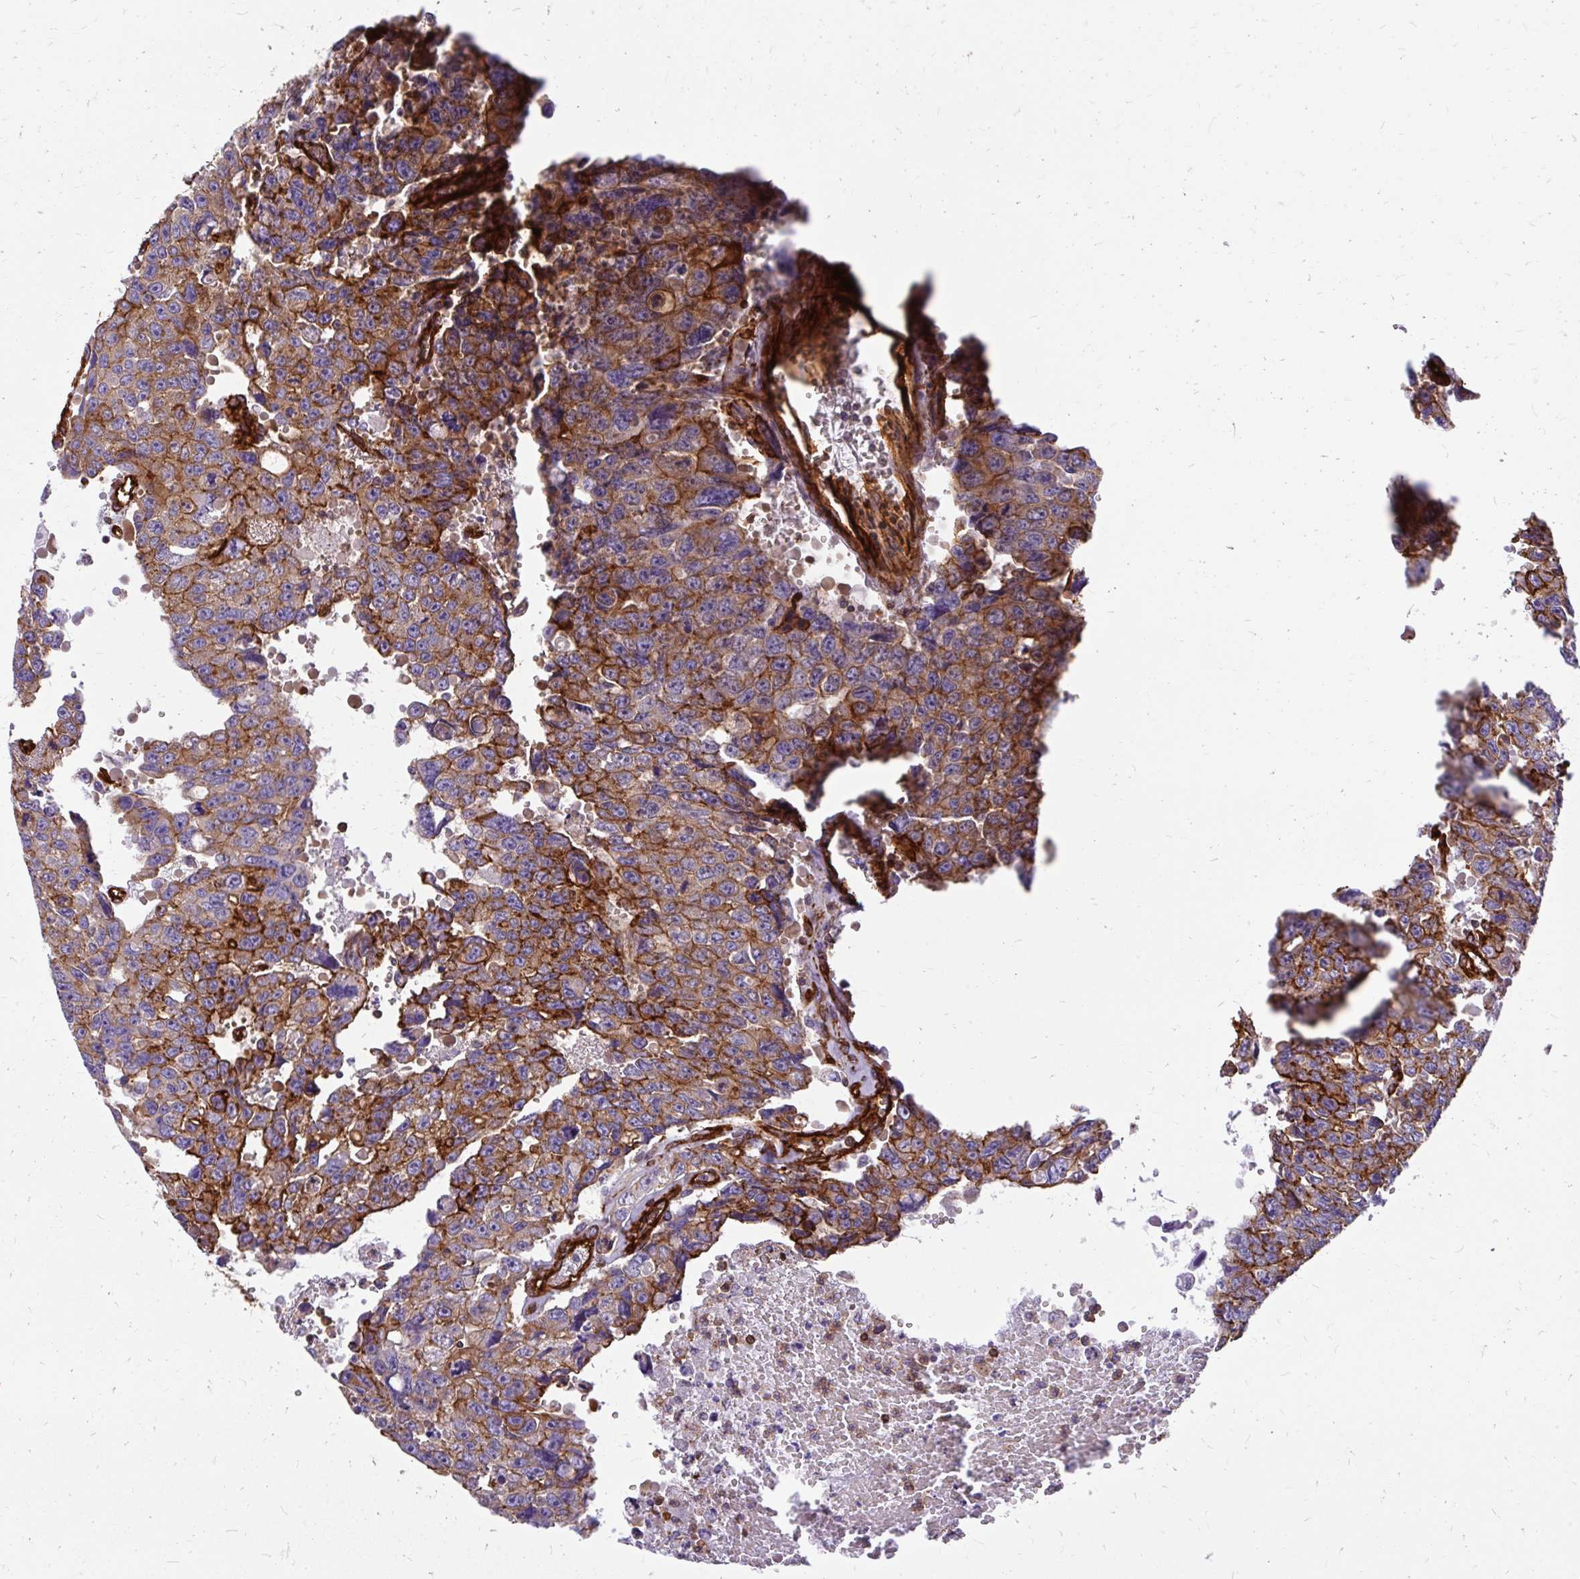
{"staining": {"intensity": "moderate", "quantity": ">75%", "location": "cytoplasmic/membranous"}, "tissue": "testis cancer", "cell_type": "Tumor cells", "image_type": "cancer", "snomed": [{"axis": "morphology", "description": "Seminoma, NOS"}, {"axis": "topography", "description": "Testis"}], "caption": "An immunohistochemistry micrograph of neoplastic tissue is shown. Protein staining in brown highlights moderate cytoplasmic/membranous positivity in testis cancer within tumor cells.", "gene": "MAP1LC3B", "patient": {"sex": "male", "age": 26}}